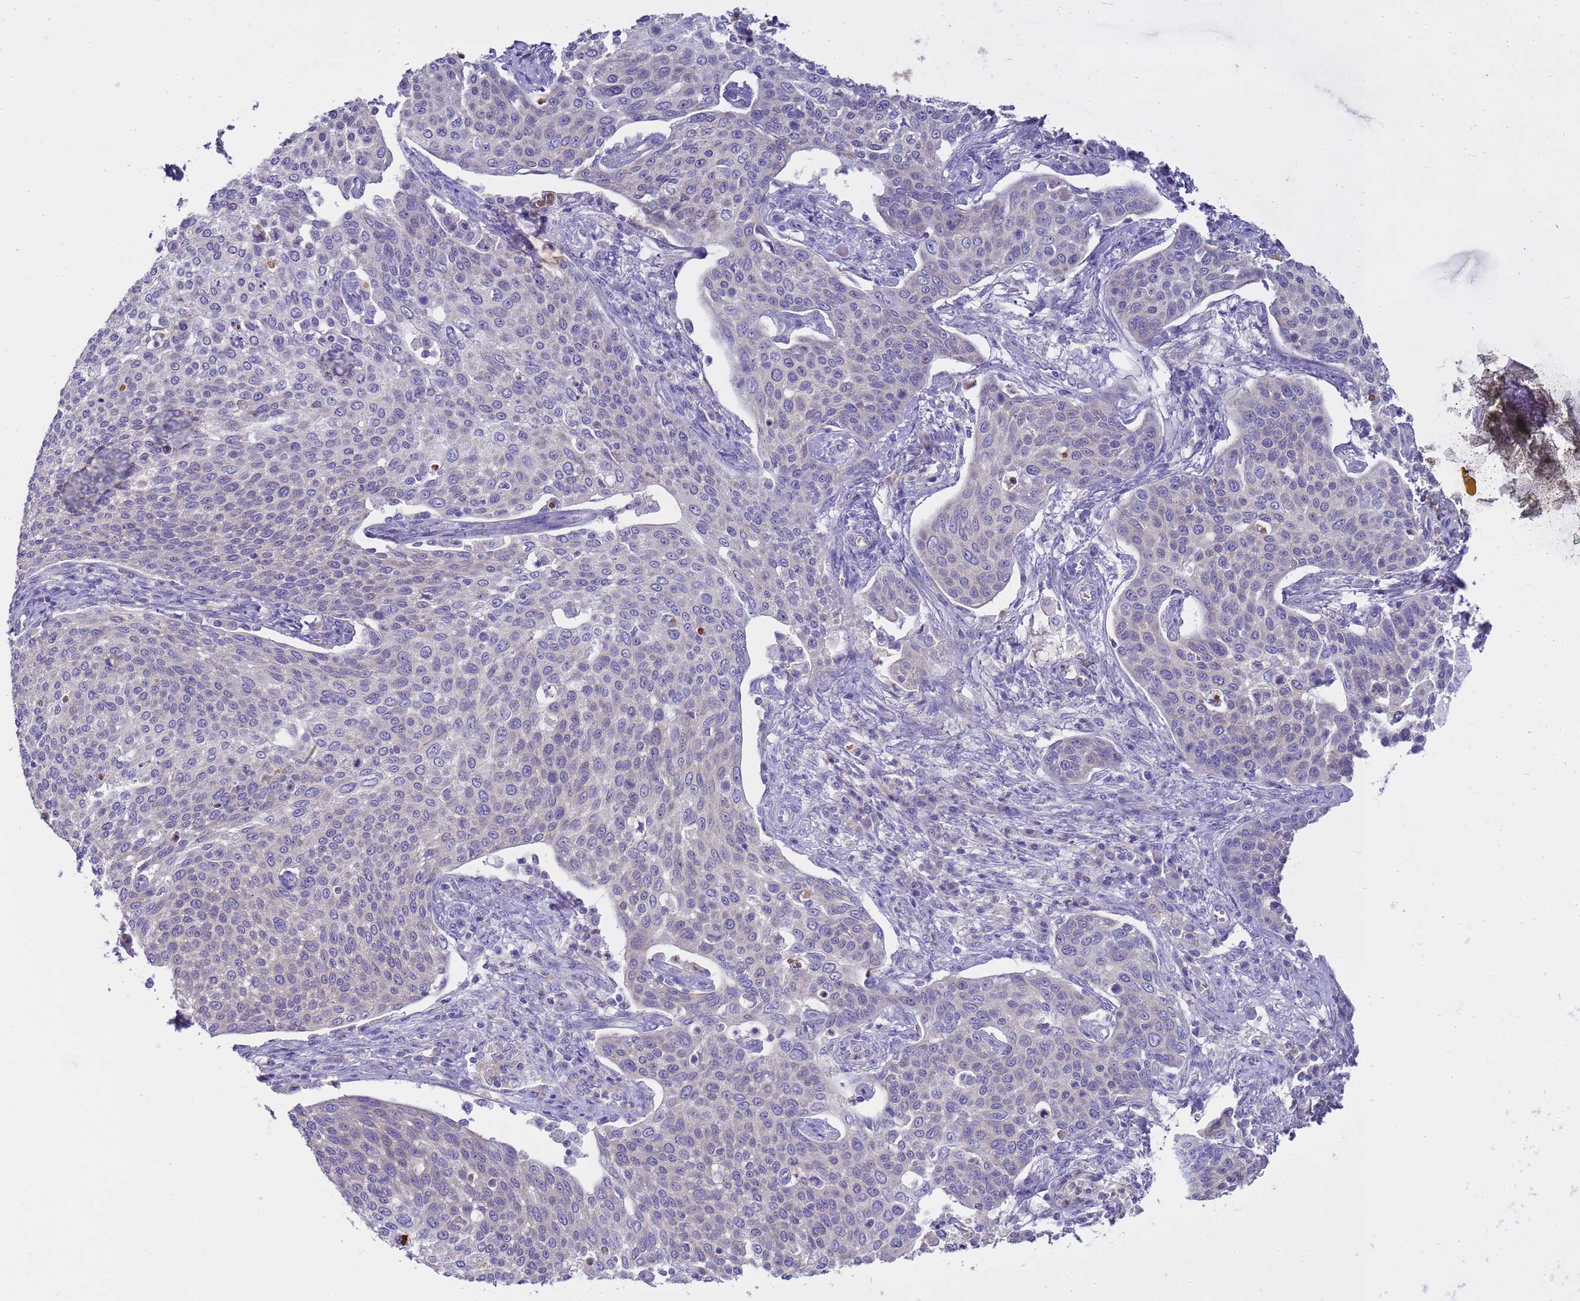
{"staining": {"intensity": "negative", "quantity": "none", "location": "none"}, "tissue": "cervical cancer", "cell_type": "Tumor cells", "image_type": "cancer", "snomed": [{"axis": "morphology", "description": "Squamous cell carcinoma, NOS"}, {"axis": "topography", "description": "Cervix"}], "caption": "Immunohistochemical staining of human squamous cell carcinoma (cervical) exhibits no significant staining in tumor cells.", "gene": "RIPPLY2", "patient": {"sex": "female", "age": 34}}